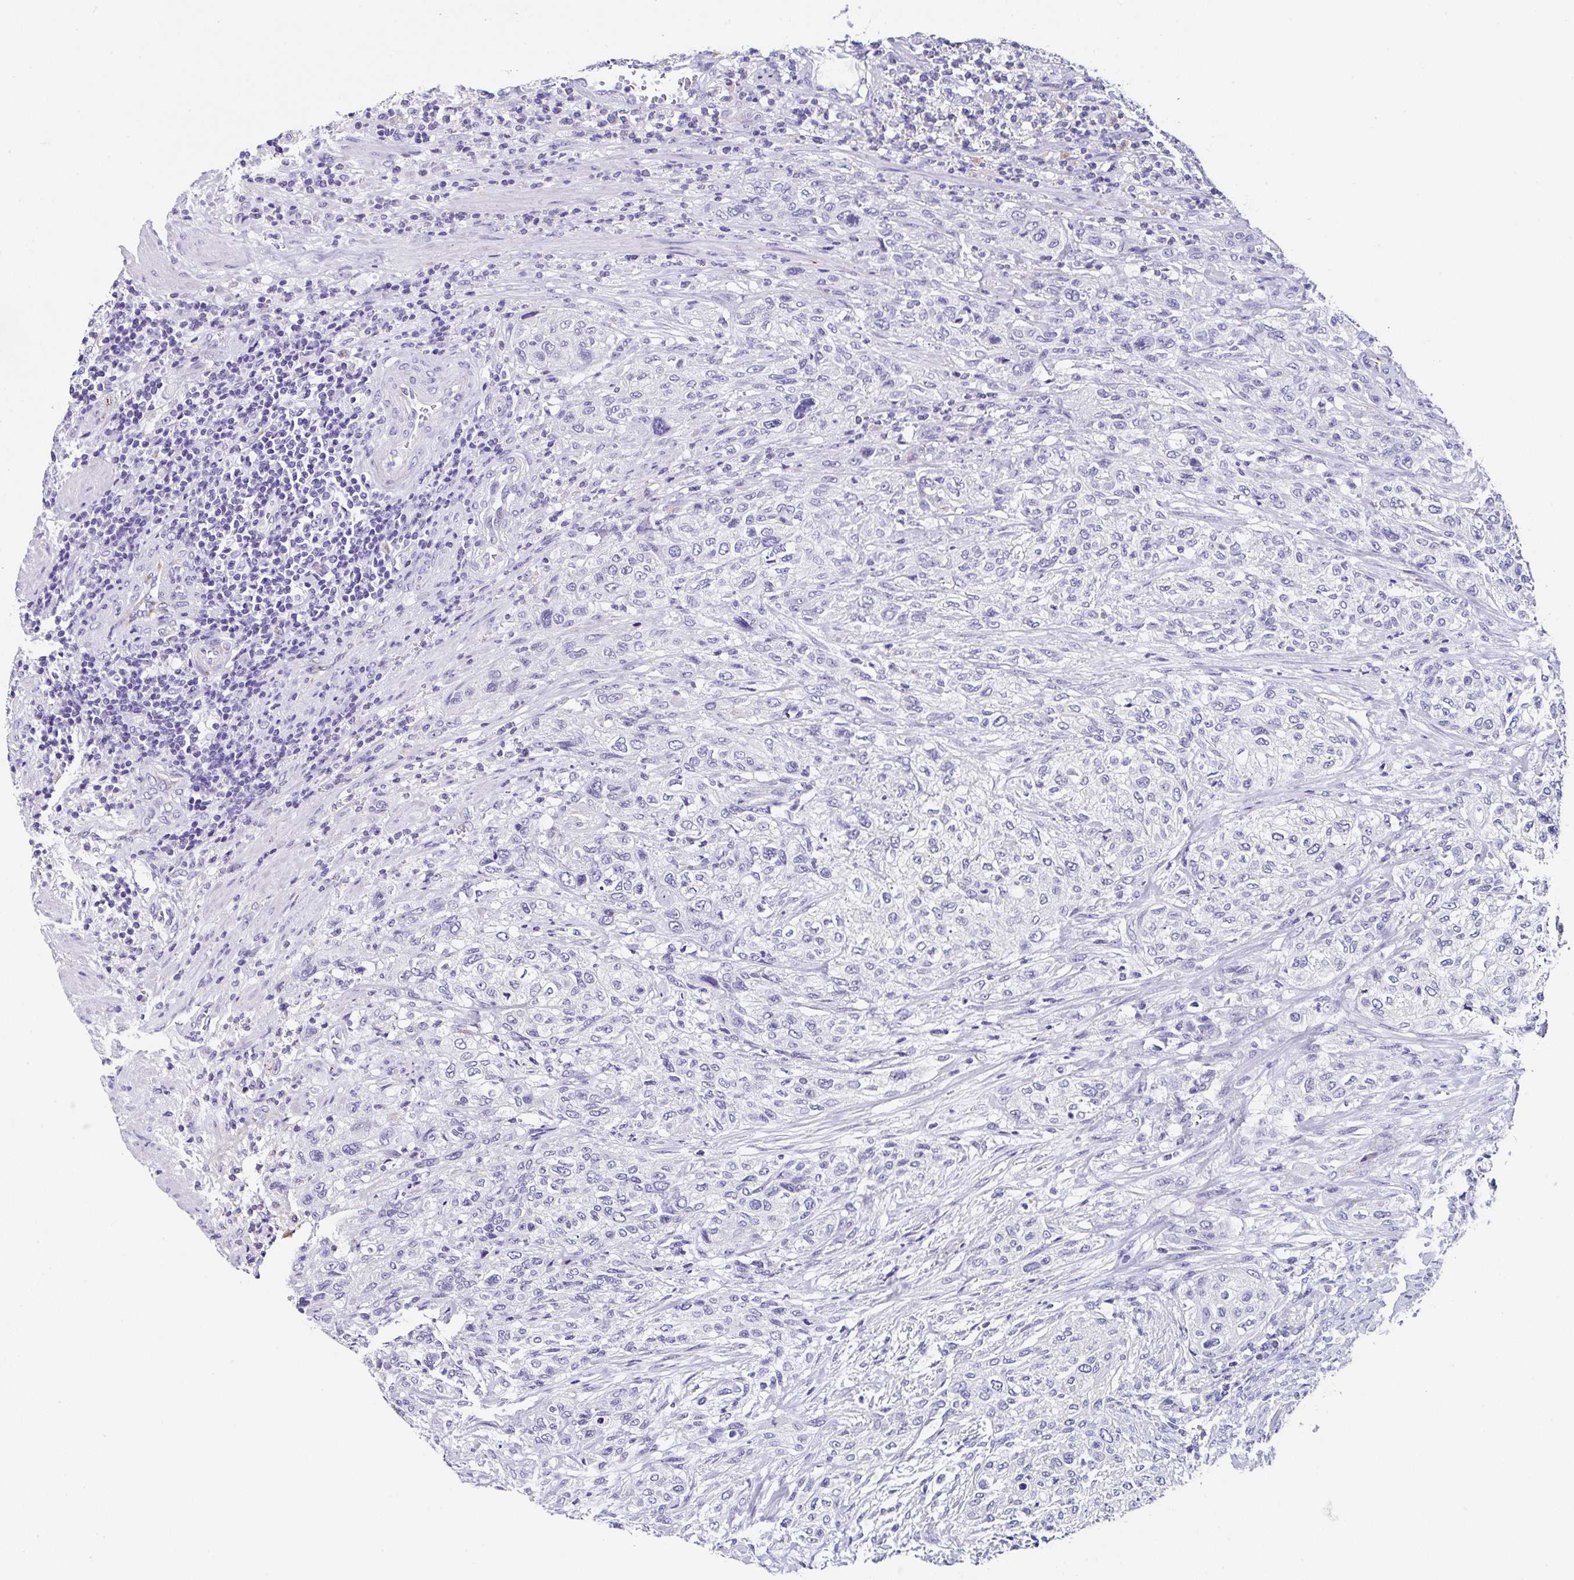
{"staining": {"intensity": "negative", "quantity": "none", "location": "none"}, "tissue": "urothelial cancer", "cell_type": "Tumor cells", "image_type": "cancer", "snomed": [{"axis": "morphology", "description": "Normal tissue, NOS"}, {"axis": "morphology", "description": "Urothelial carcinoma, NOS"}, {"axis": "topography", "description": "Urinary bladder"}, {"axis": "topography", "description": "Peripheral nerve tissue"}], "caption": "Immunohistochemistry (IHC) of human transitional cell carcinoma demonstrates no expression in tumor cells.", "gene": "TMPRSS11E", "patient": {"sex": "male", "age": 35}}